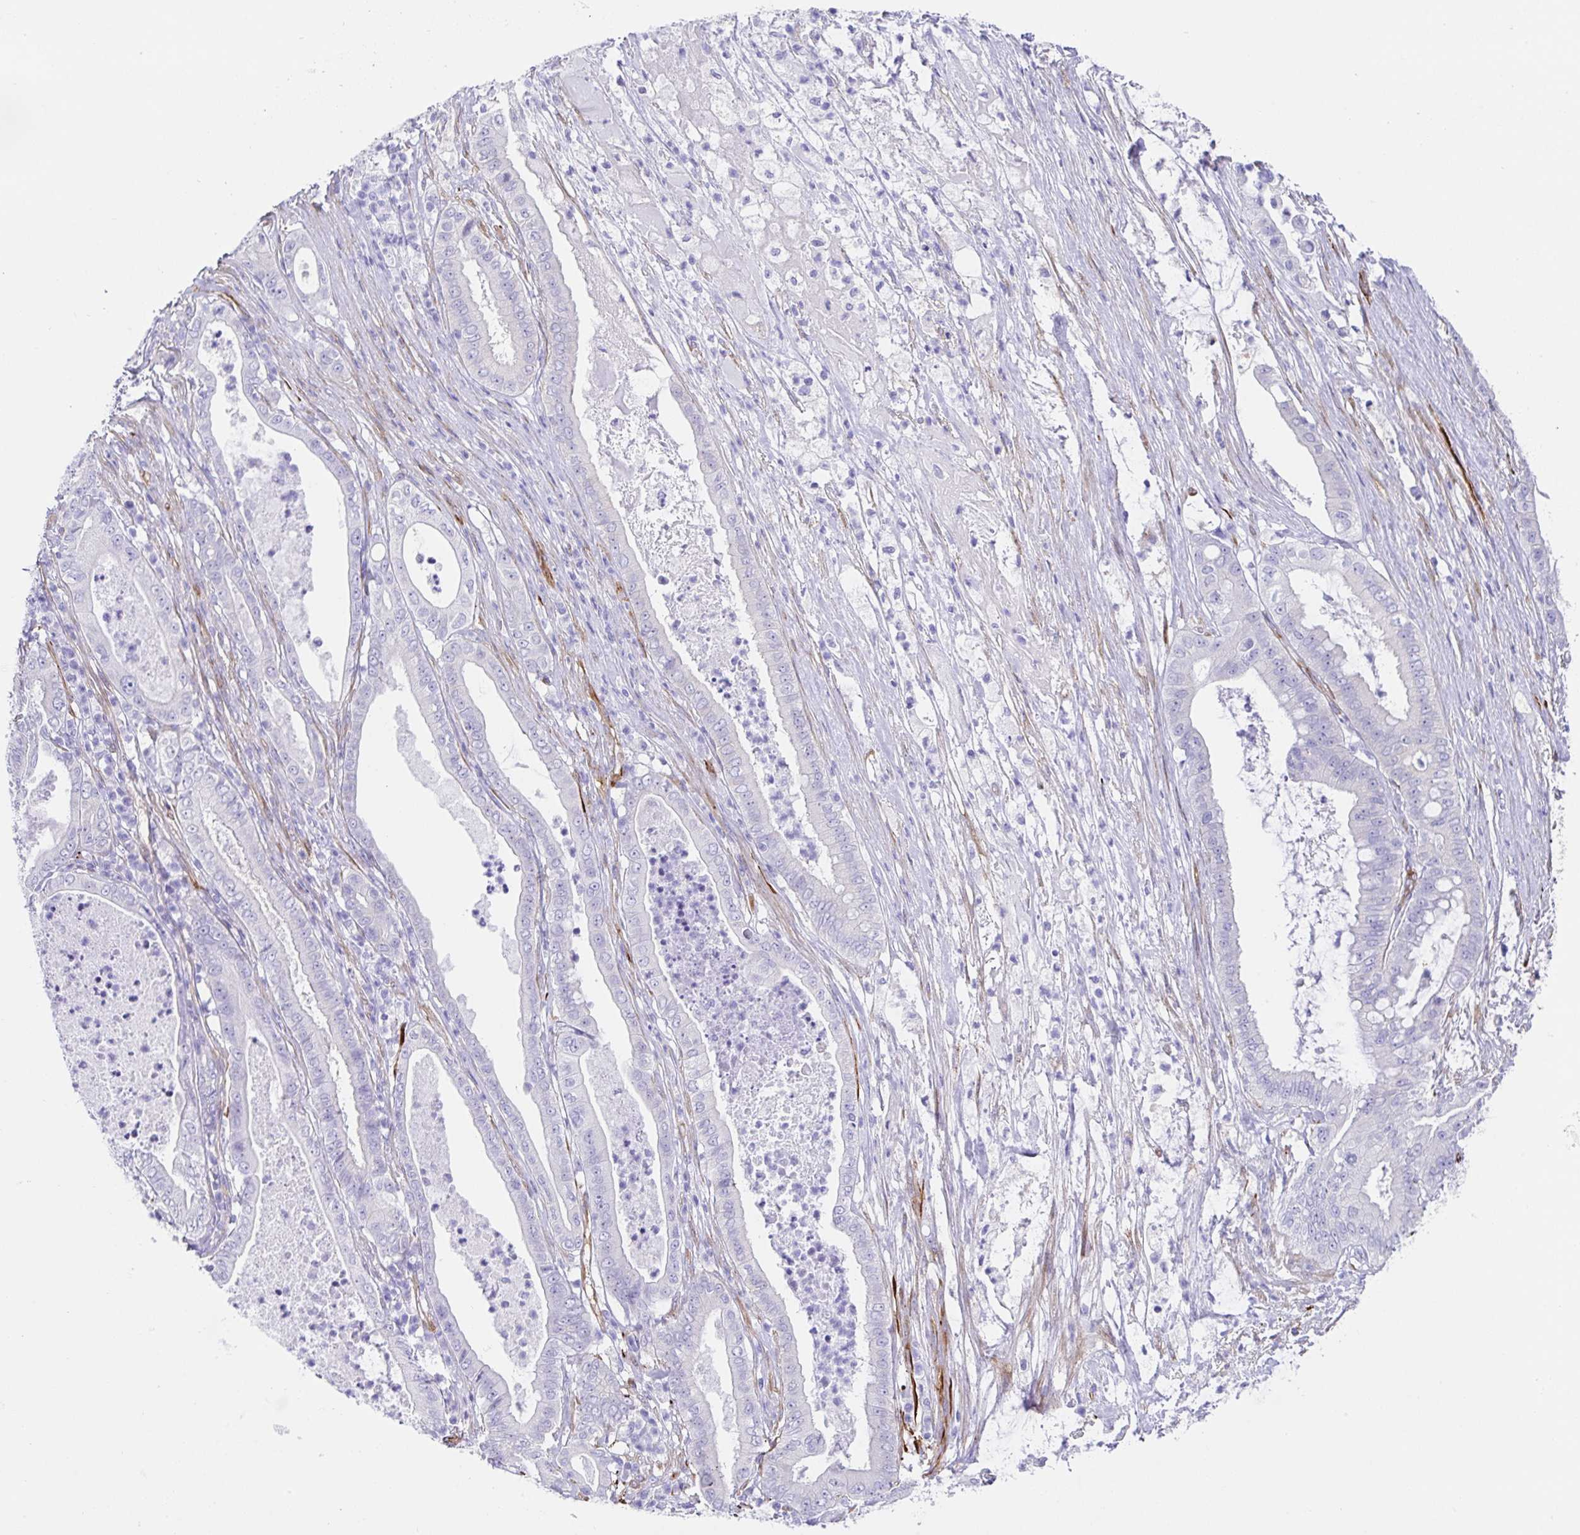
{"staining": {"intensity": "negative", "quantity": "none", "location": "none"}, "tissue": "pancreatic cancer", "cell_type": "Tumor cells", "image_type": "cancer", "snomed": [{"axis": "morphology", "description": "Adenocarcinoma, NOS"}, {"axis": "topography", "description": "Pancreas"}], "caption": "This is an IHC image of adenocarcinoma (pancreatic). There is no expression in tumor cells.", "gene": "DOCK1", "patient": {"sex": "male", "age": 71}}